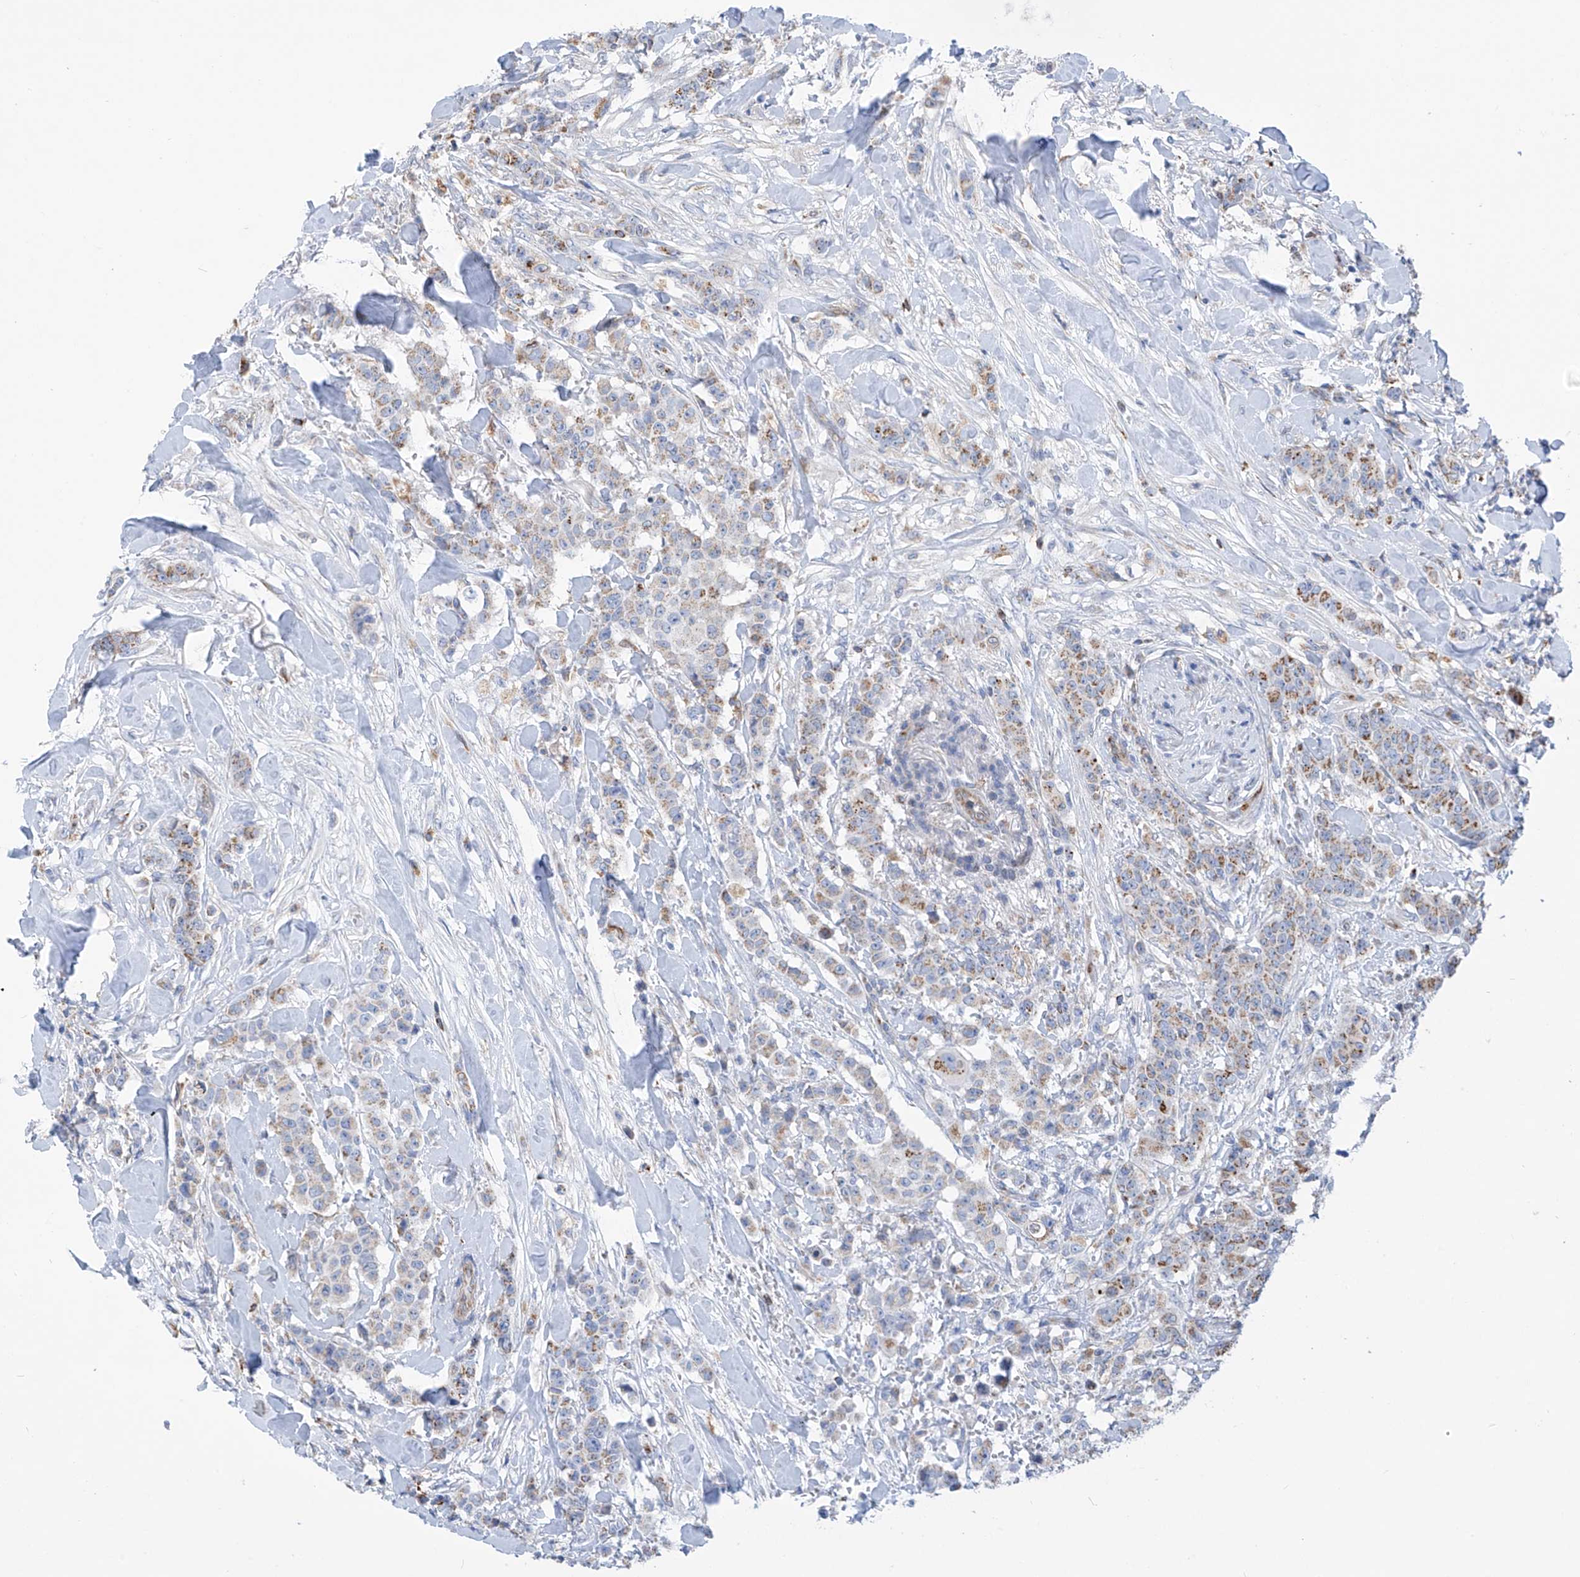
{"staining": {"intensity": "moderate", "quantity": "<25%", "location": "cytoplasmic/membranous"}, "tissue": "breast cancer", "cell_type": "Tumor cells", "image_type": "cancer", "snomed": [{"axis": "morphology", "description": "Duct carcinoma"}, {"axis": "topography", "description": "Breast"}], "caption": "IHC micrograph of neoplastic tissue: breast cancer stained using immunohistochemistry exhibits low levels of moderate protein expression localized specifically in the cytoplasmic/membranous of tumor cells, appearing as a cytoplasmic/membranous brown color.", "gene": "EIF5B", "patient": {"sex": "female", "age": 40}}